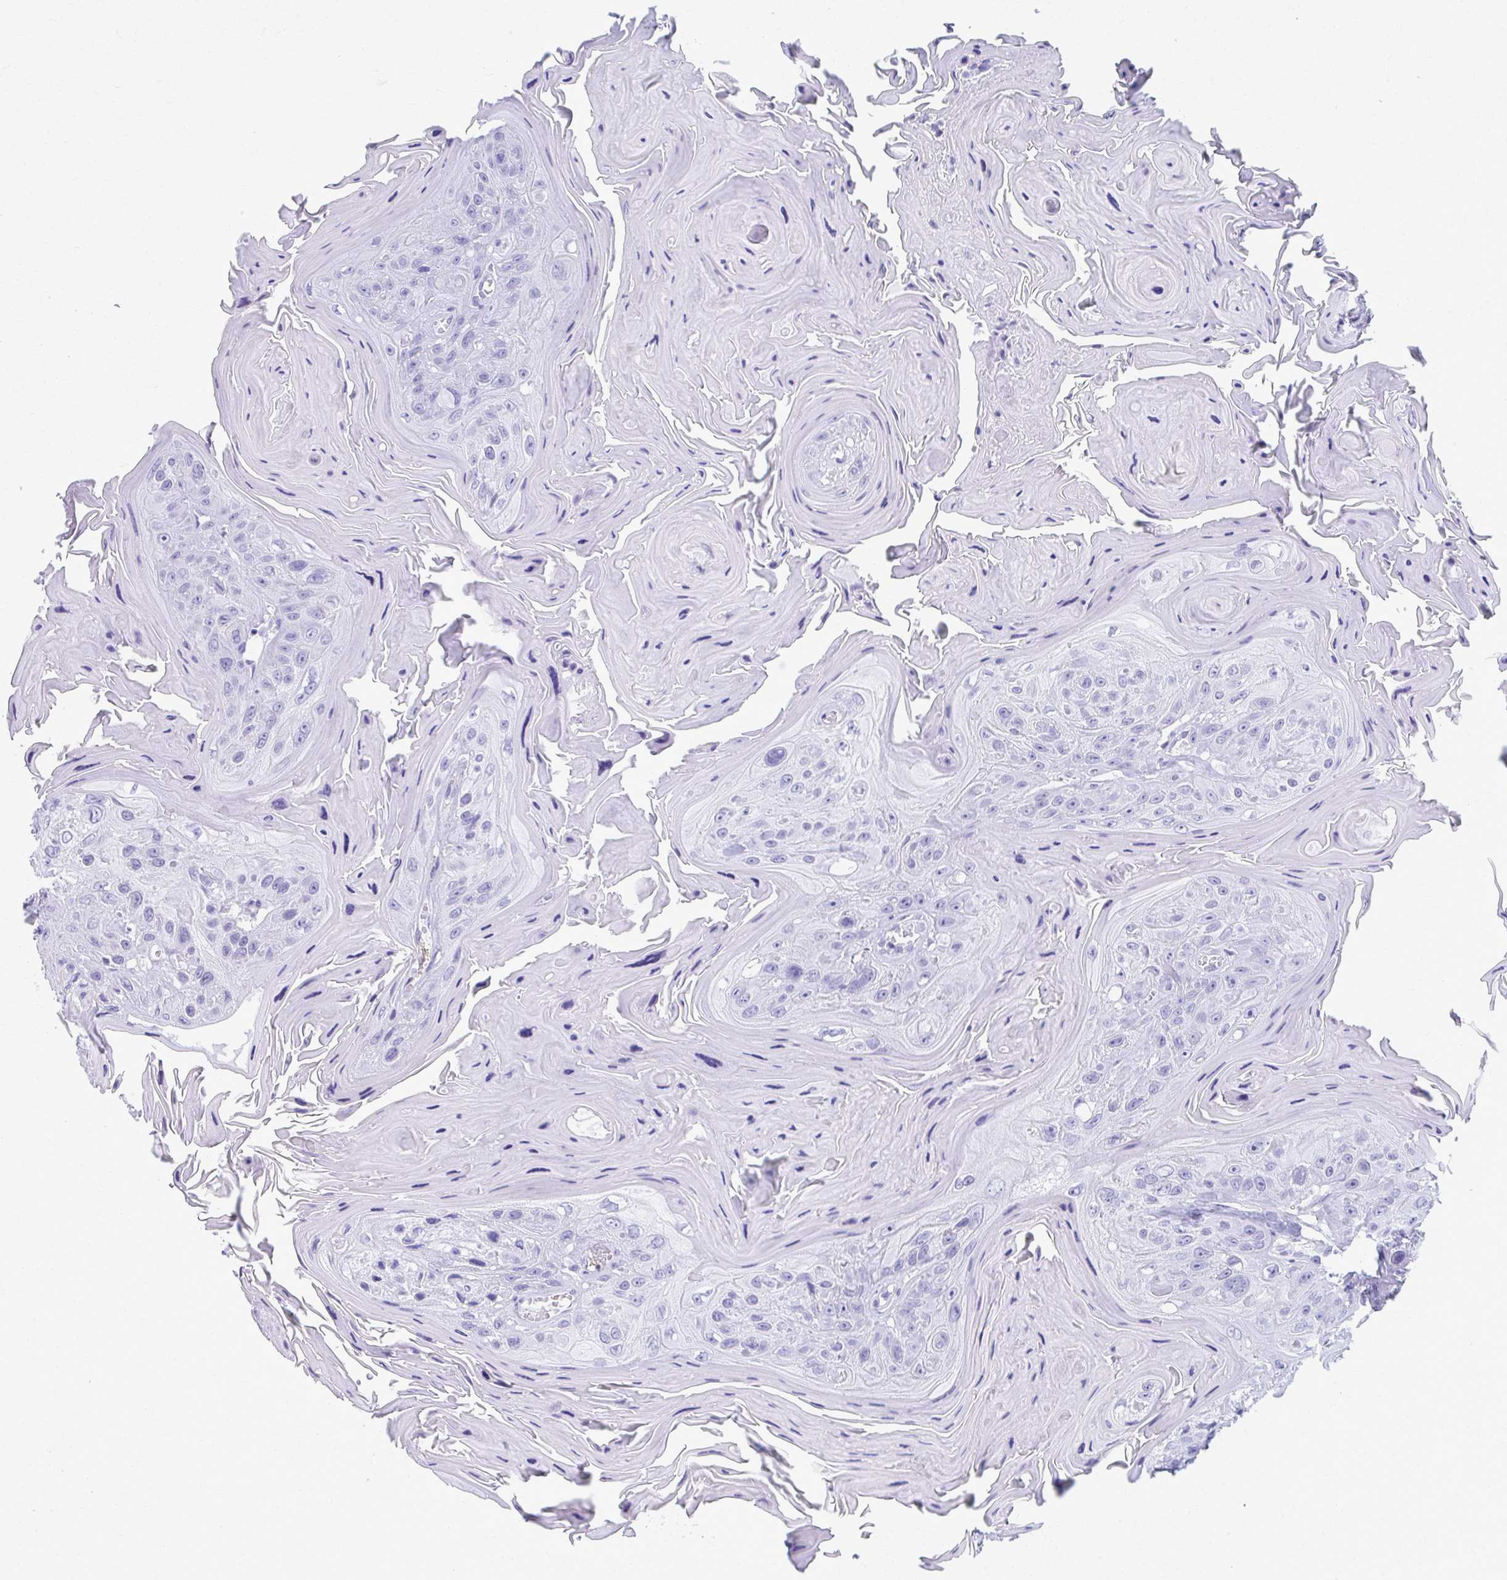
{"staining": {"intensity": "negative", "quantity": "none", "location": "none"}, "tissue": "head and neck cancer", "cell_type": "Tumor cells", "image_type": "cancer", "snomed": [{"axis": "morphology", "description": "Squamous cell carcinoma, NOS"}, {"axis": "topography", "description": "Head-Neck"}], "caption": "Tumor cells are negative for protein expression in human squamous cell carcinoma (head and neck).", "gene": "MPLKIP", "patient": {"sex": "female", "age": 59}}